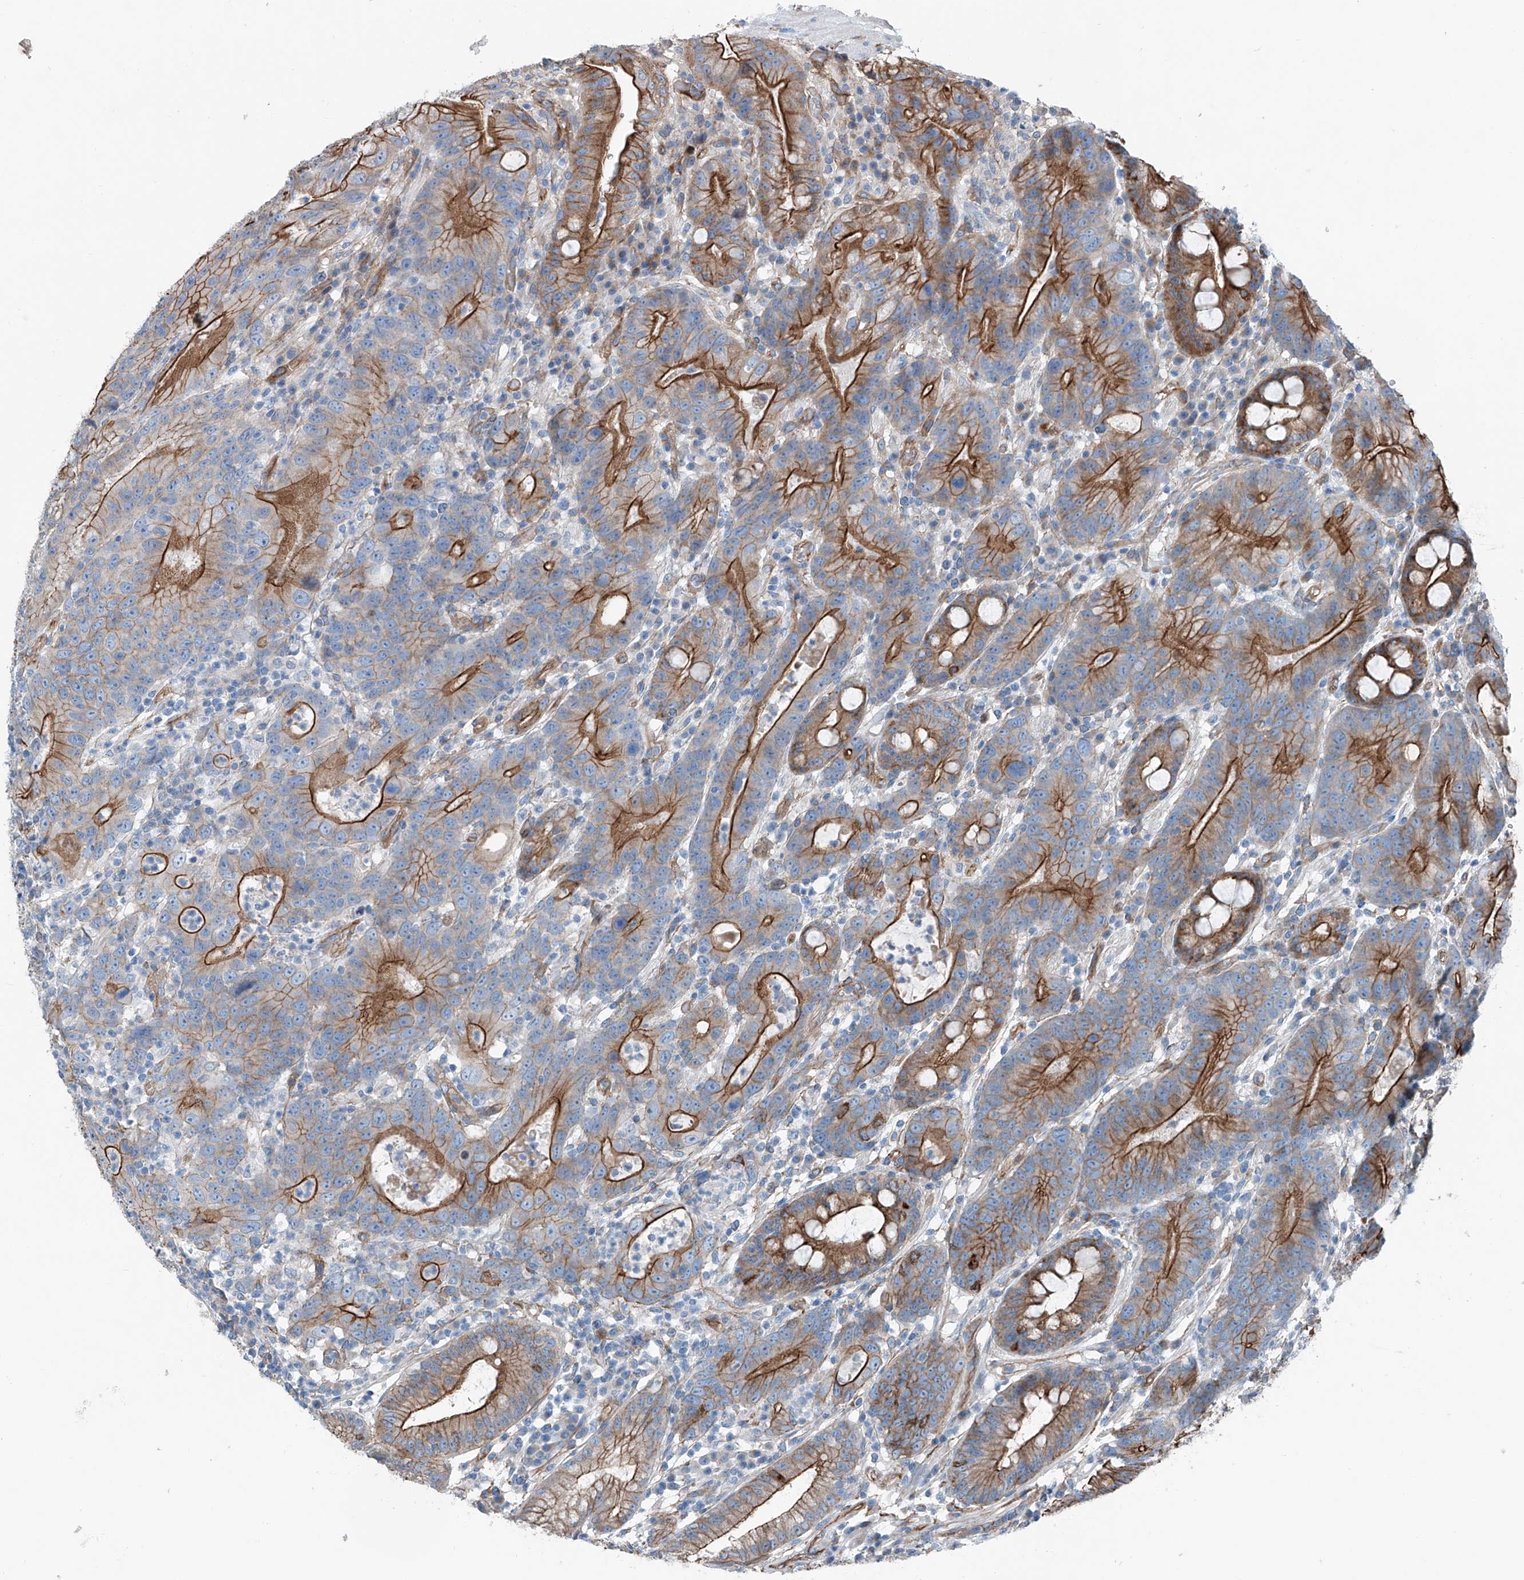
{"staining": {"intensity": "strong", "quantity": "25%-75%", "location": "cytoplasmic/membranous"}, "tissue": "stomach", "cell_type": "Glandular cells", "image_type": "normal", "snomed": [{"axis": "morphology", "description": "Normal tissue, NOS"}, {"axis": "topography", "description": "Stomach"}], "caption": "Protein expression analysis of normal human stomach reveals strong cytoplasmic/membranous positivity in about 25%-75% of glandular cells.", "gene": "THEMIS2", "patient": {"sex": "male", "age": 57}}